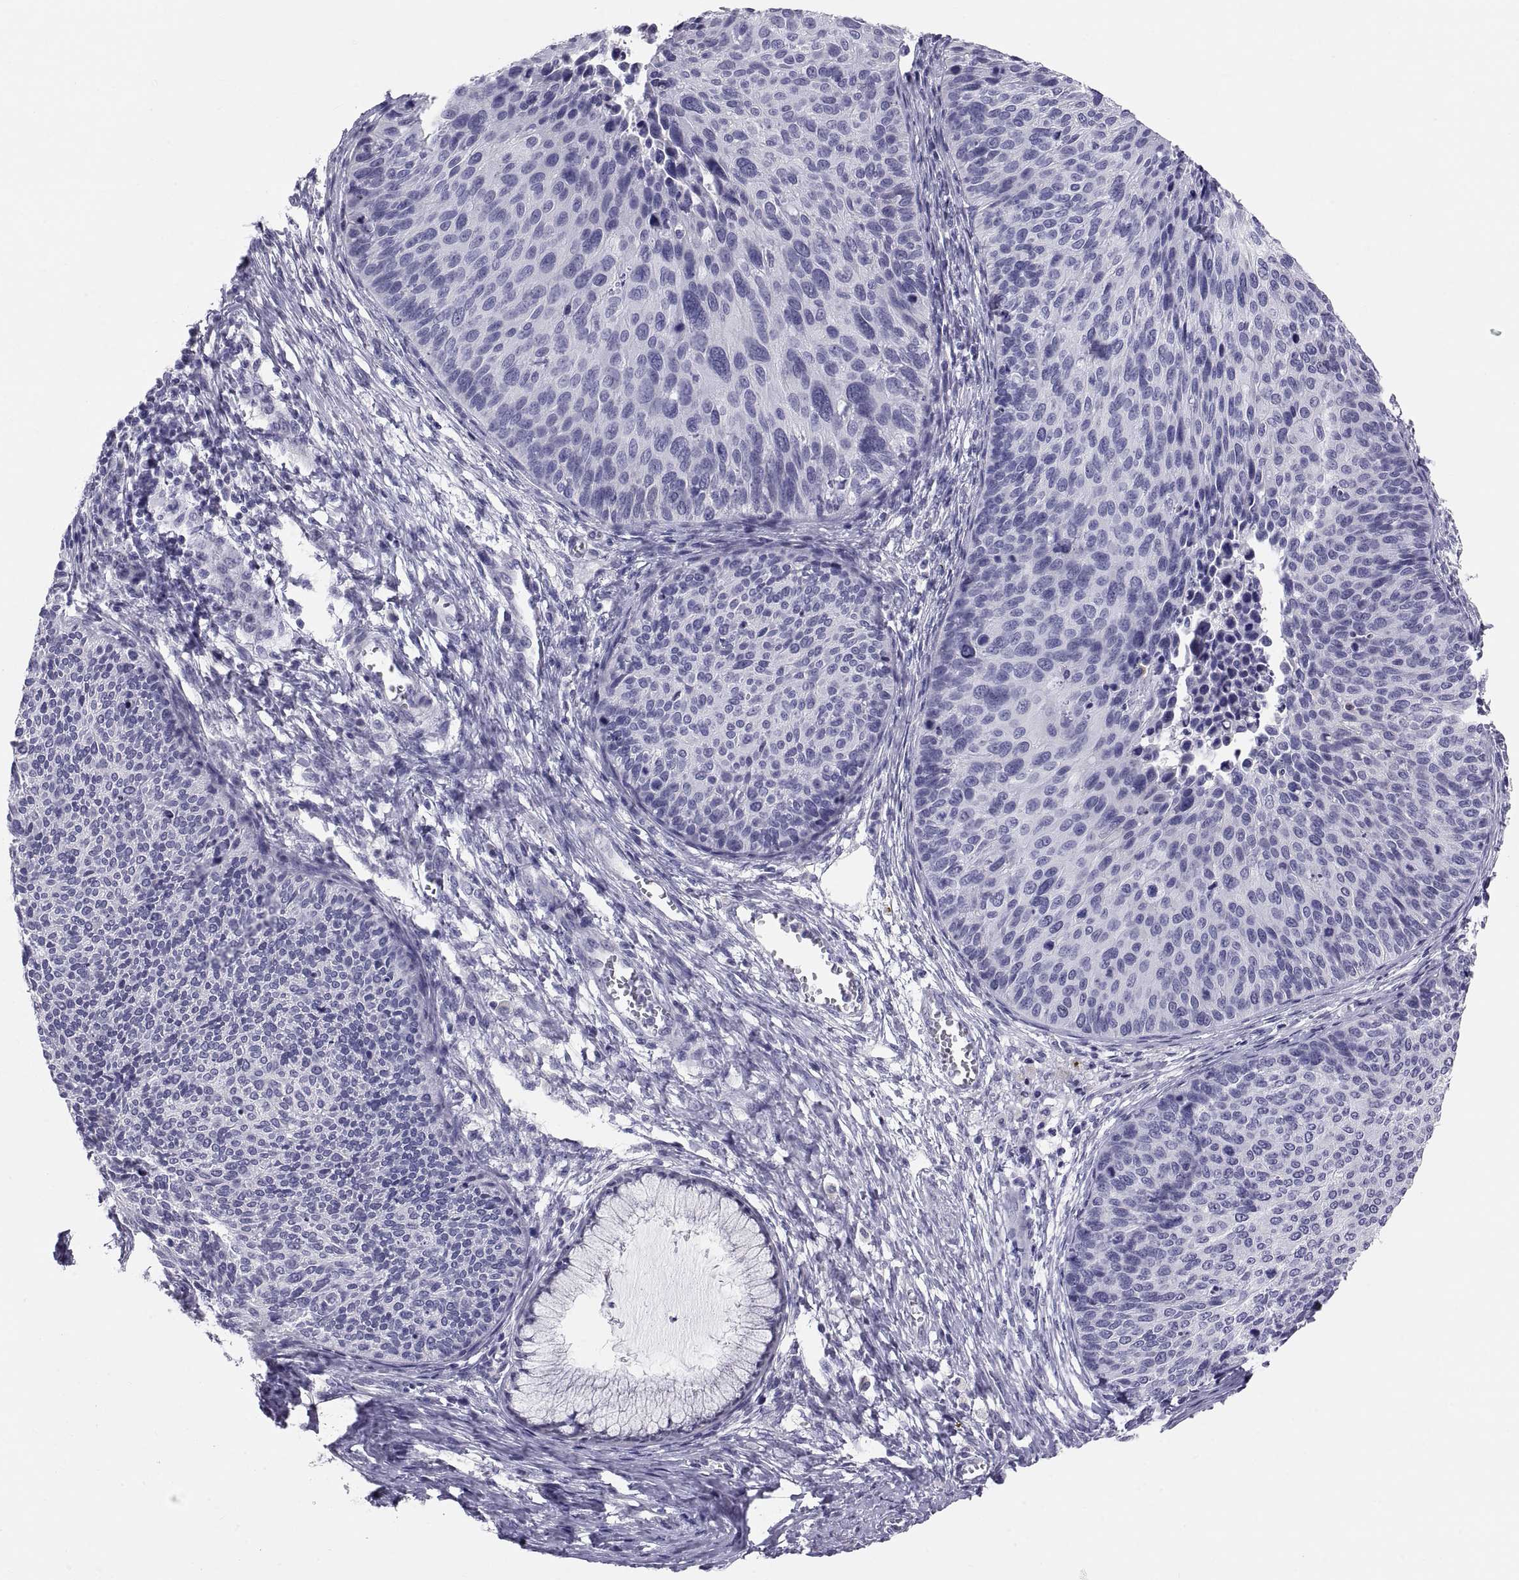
{"staining": {"intensity": "negative", "quantity": "none", "location": "none"}, "tissue": "cervical cancer", "cell_type": "Tumor cells", "image_type": "cancer", "snomed": [{"axis": "morphology", "description": "Squamous cell carcinoma, NOS"}, {"axis": "topography", "description": "Cervix"}], "caption": "Micrograph shows no significant protein positivity in tumor cells of cervical cancer.", "gene": "FAM170A", "patient": {"sex": "female", "age": 36}}